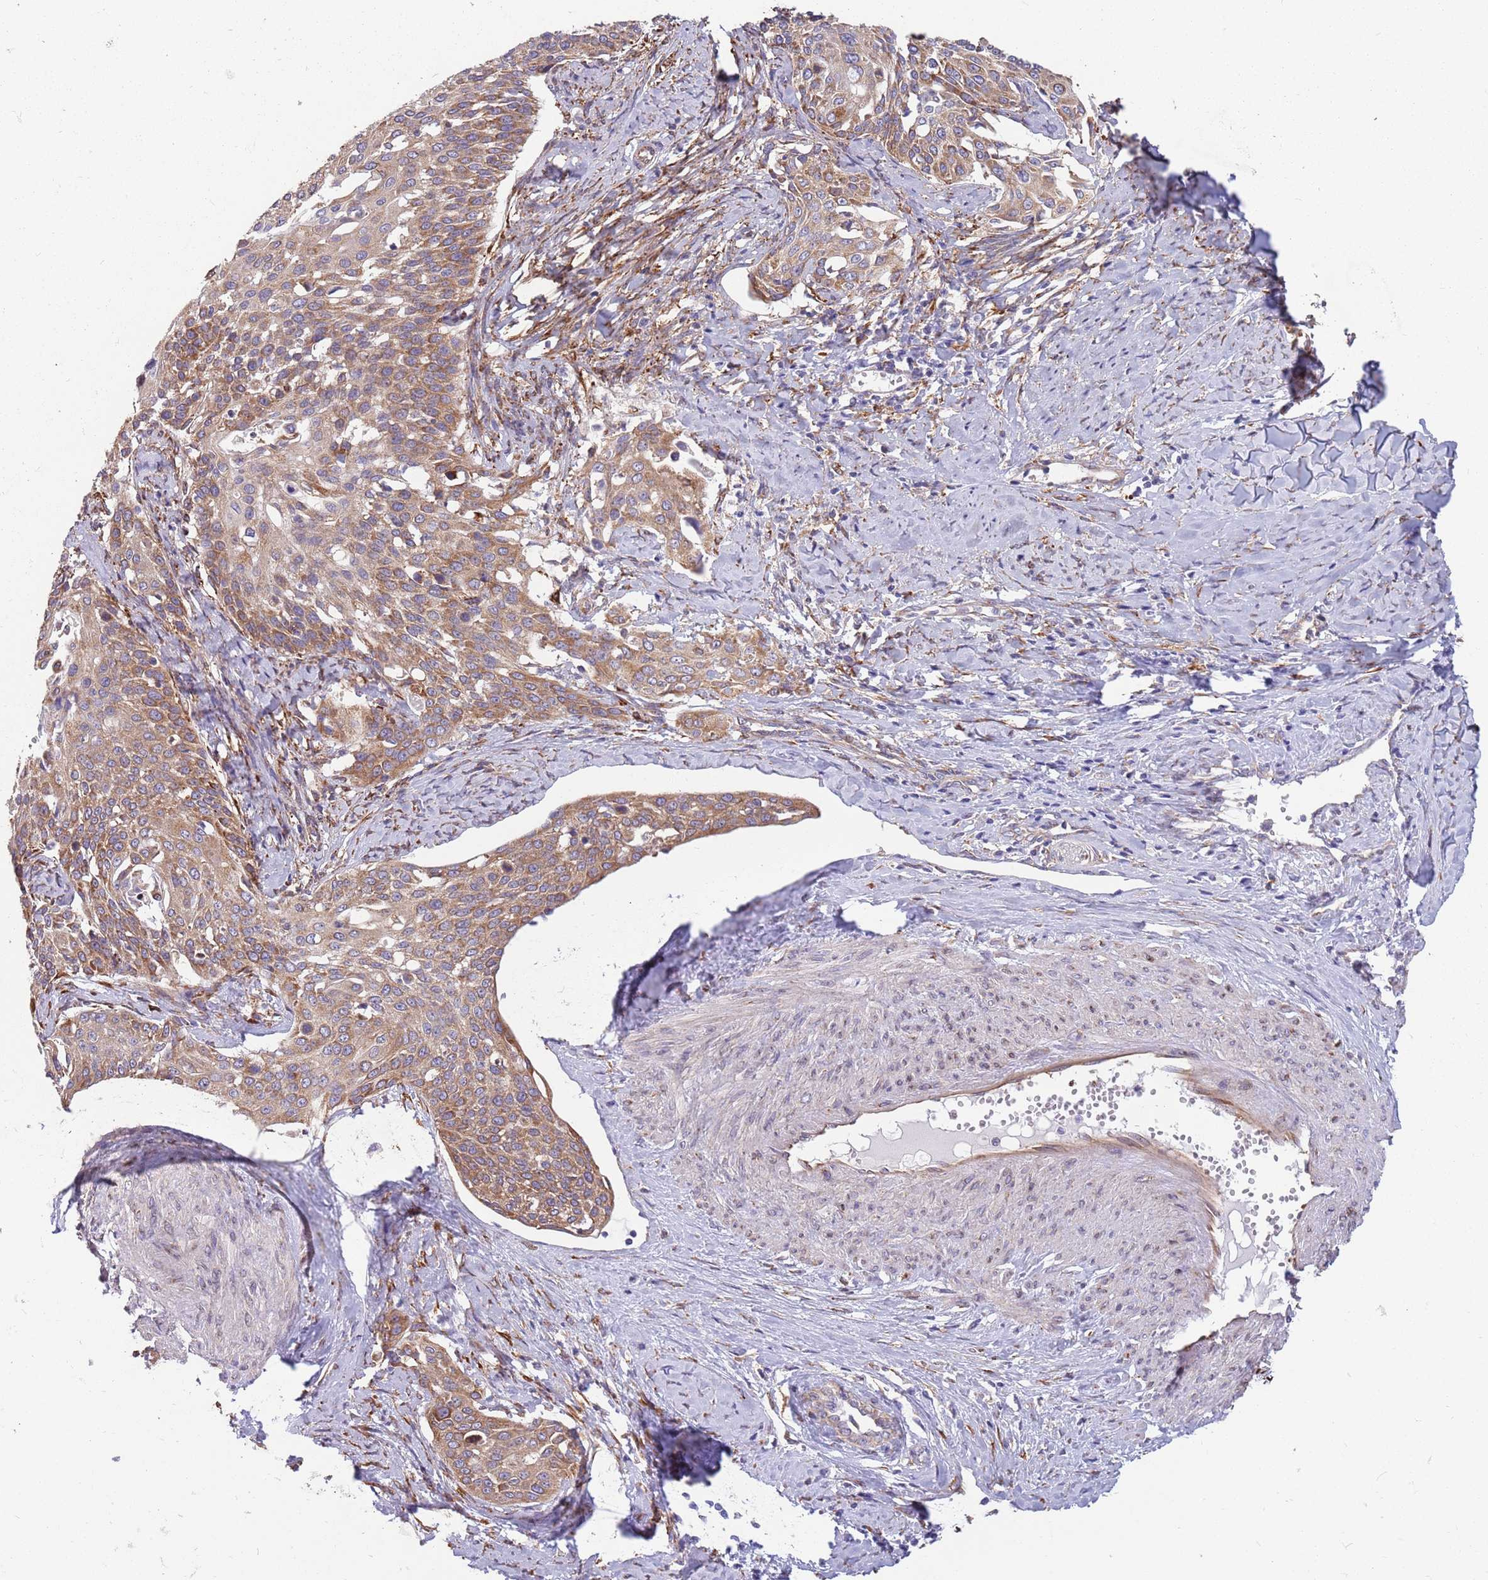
{"staining": {"intensity": "moderate", "quantity": ">75%", "location": "cytoplasmic/membranous"}, "tissue": "cervical cancer", "cell_type": "Tumor cells", "image_type": "cancer", "snomed": [{"axis": "morphology", "description": "Squamous cell carcinoma, NOS"}, {"axis": "topography", "description": "Cervix"}], "caption": "Immunohistochemistry photomicrograph of cervical cancer (squamous cell carcinoma) stained for a protein (brown), which reveals medium levels of moderate cytoplasmic/membranous positivity in approximately >75% of tumor cells.", "gene": "ARMCX6", "patient": {"sex": "female", "age": 44}}